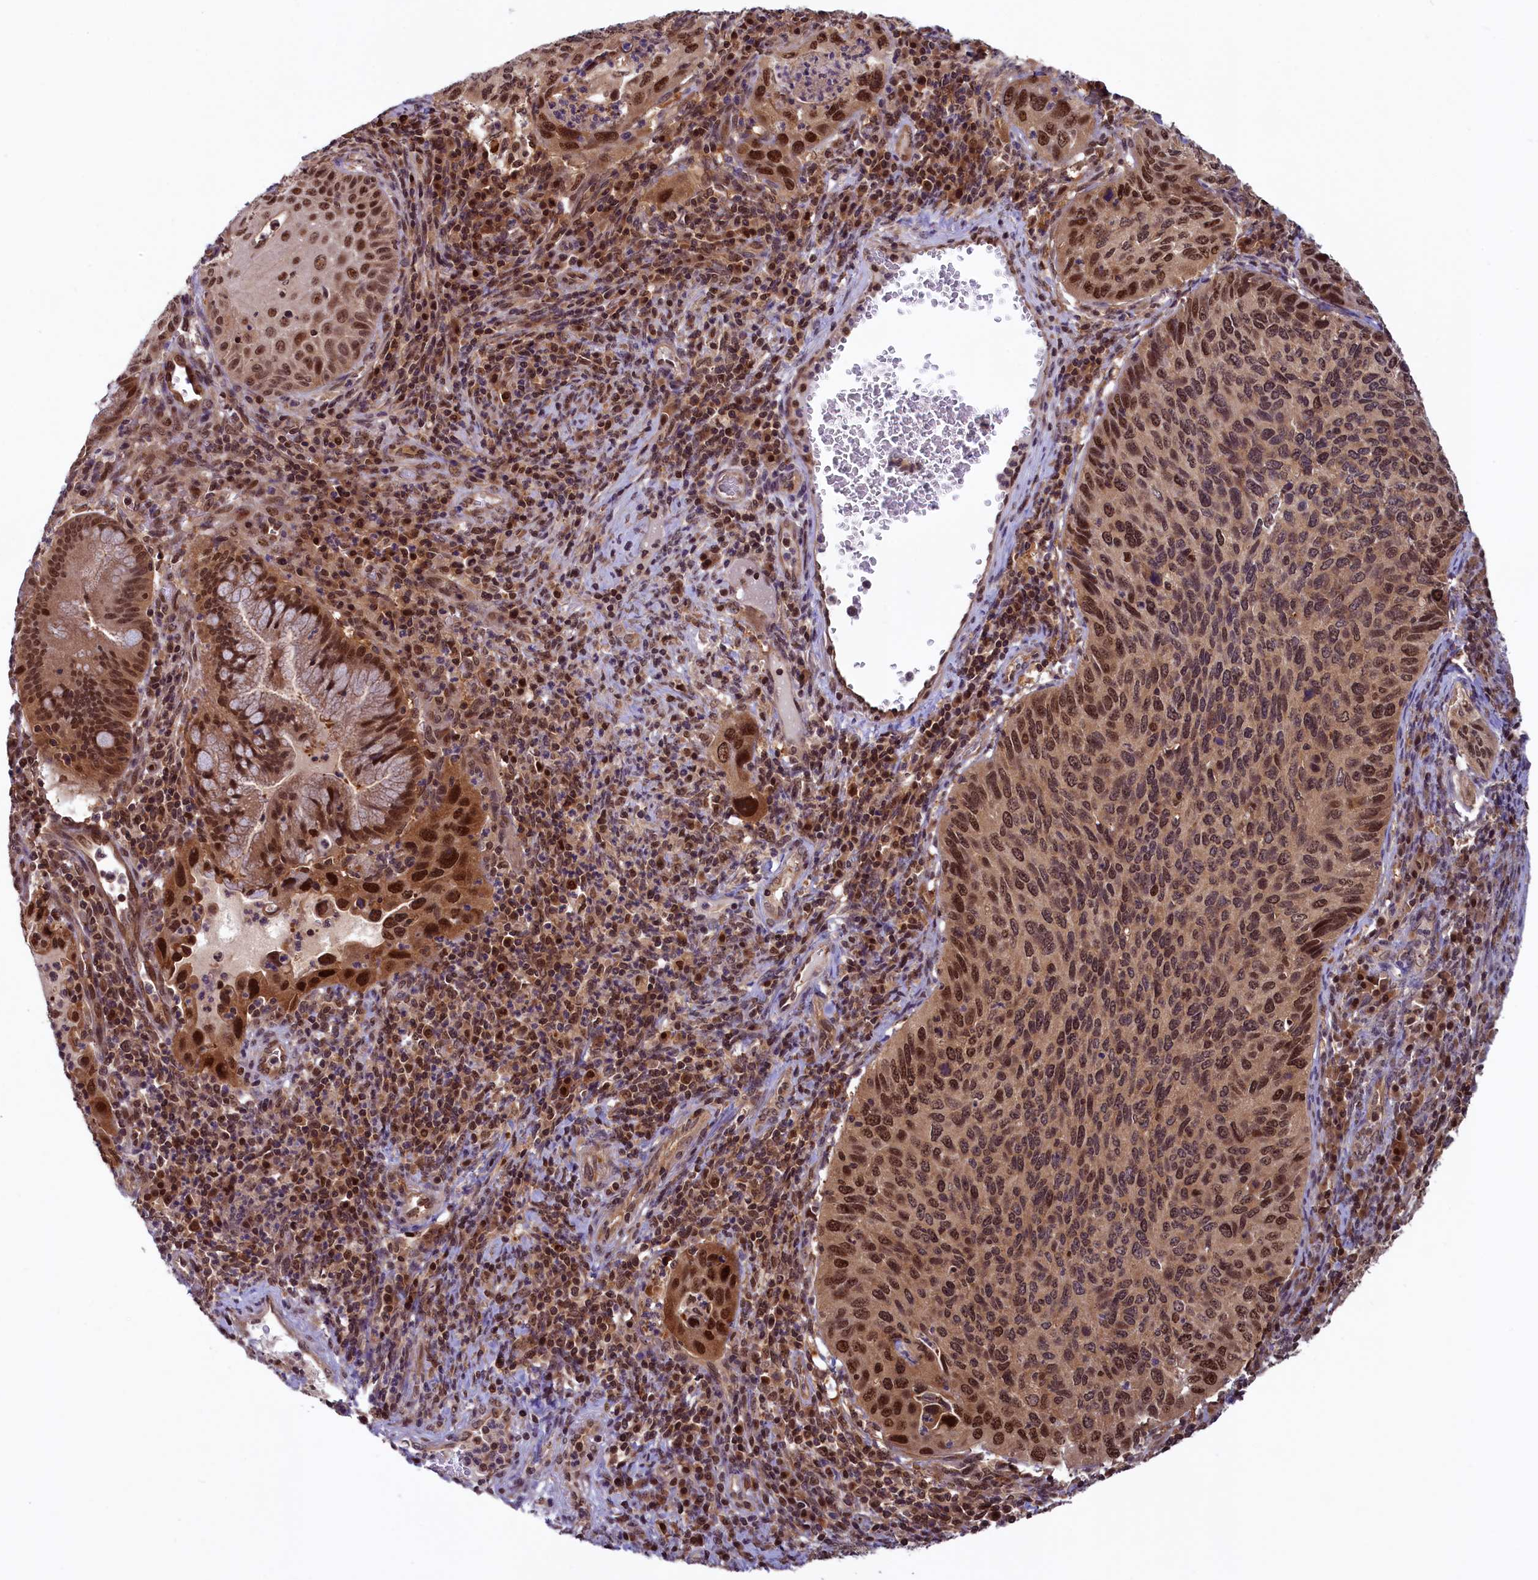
{"staining": {"intensity": "strong", "quantity": ">75%", "location": "cytoplasmic/membranous,nuclear"}, "tissue": "cervical cancer", "cell_type": "Tumor cells", "image_type": "cancer", "snomed": [{"axis": "morphology", "description": "Squamous cell carcinoma, NOS"}, {"axis": "topography", "description": "Cervix"}], "caption": "Cervical squamous cell carcinoma was stained to show a protein in brown. There is high levels of strong cytoplasmic/membranous and nuclear positivity in about >75% of tumor cells.", "gene": "SLC7A6OS", "patient": {"sex": "female", "age": 38}}